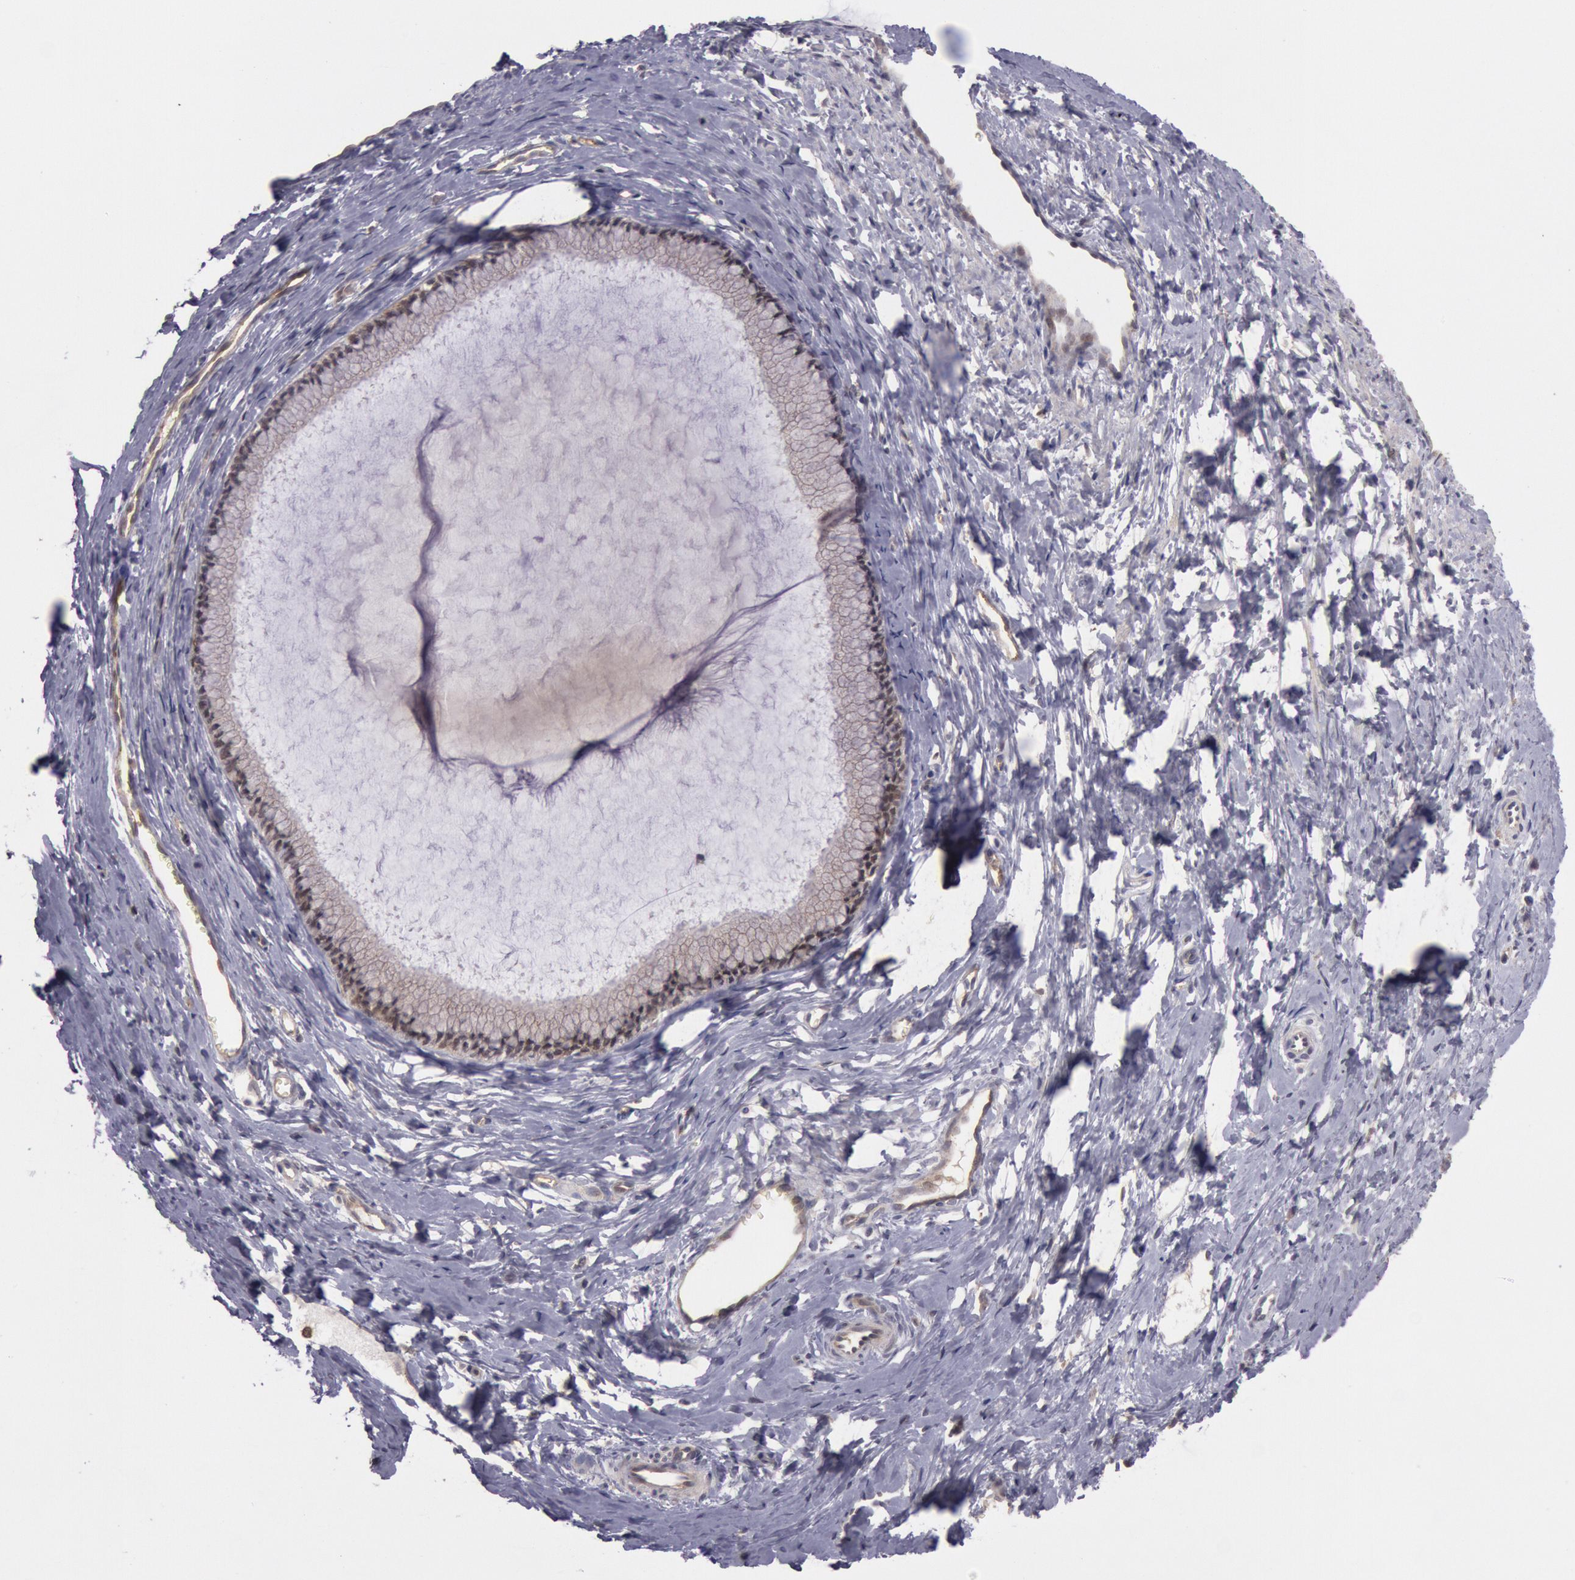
{"staining": {"intensity": "weak", "quantity": "25%-75%", "location": "cytoplasmic/membranous"}, "tissue": "cervix", "cell_type": "Glandular cells", "image_type": "normal", "snomed": [{"axis": "morphology", "description": "Normal tissue, NOS"}, {"axis": "topography", "description": "Cervix"}], "caption": "Immunohistochemistry staining of normal cervix, which shows low levels of weak cytoplasmic/membranous staining in approximately 25%-75% of glandular cells indicating weak cytoplasmic/membranous protein staining. The staining was performed using DAB (brown) for protein detection and nuclei were counterstained in hematoxylin (blue).", "gene": "TRIB2", "patient": {"sex": "female", "age": 40}}